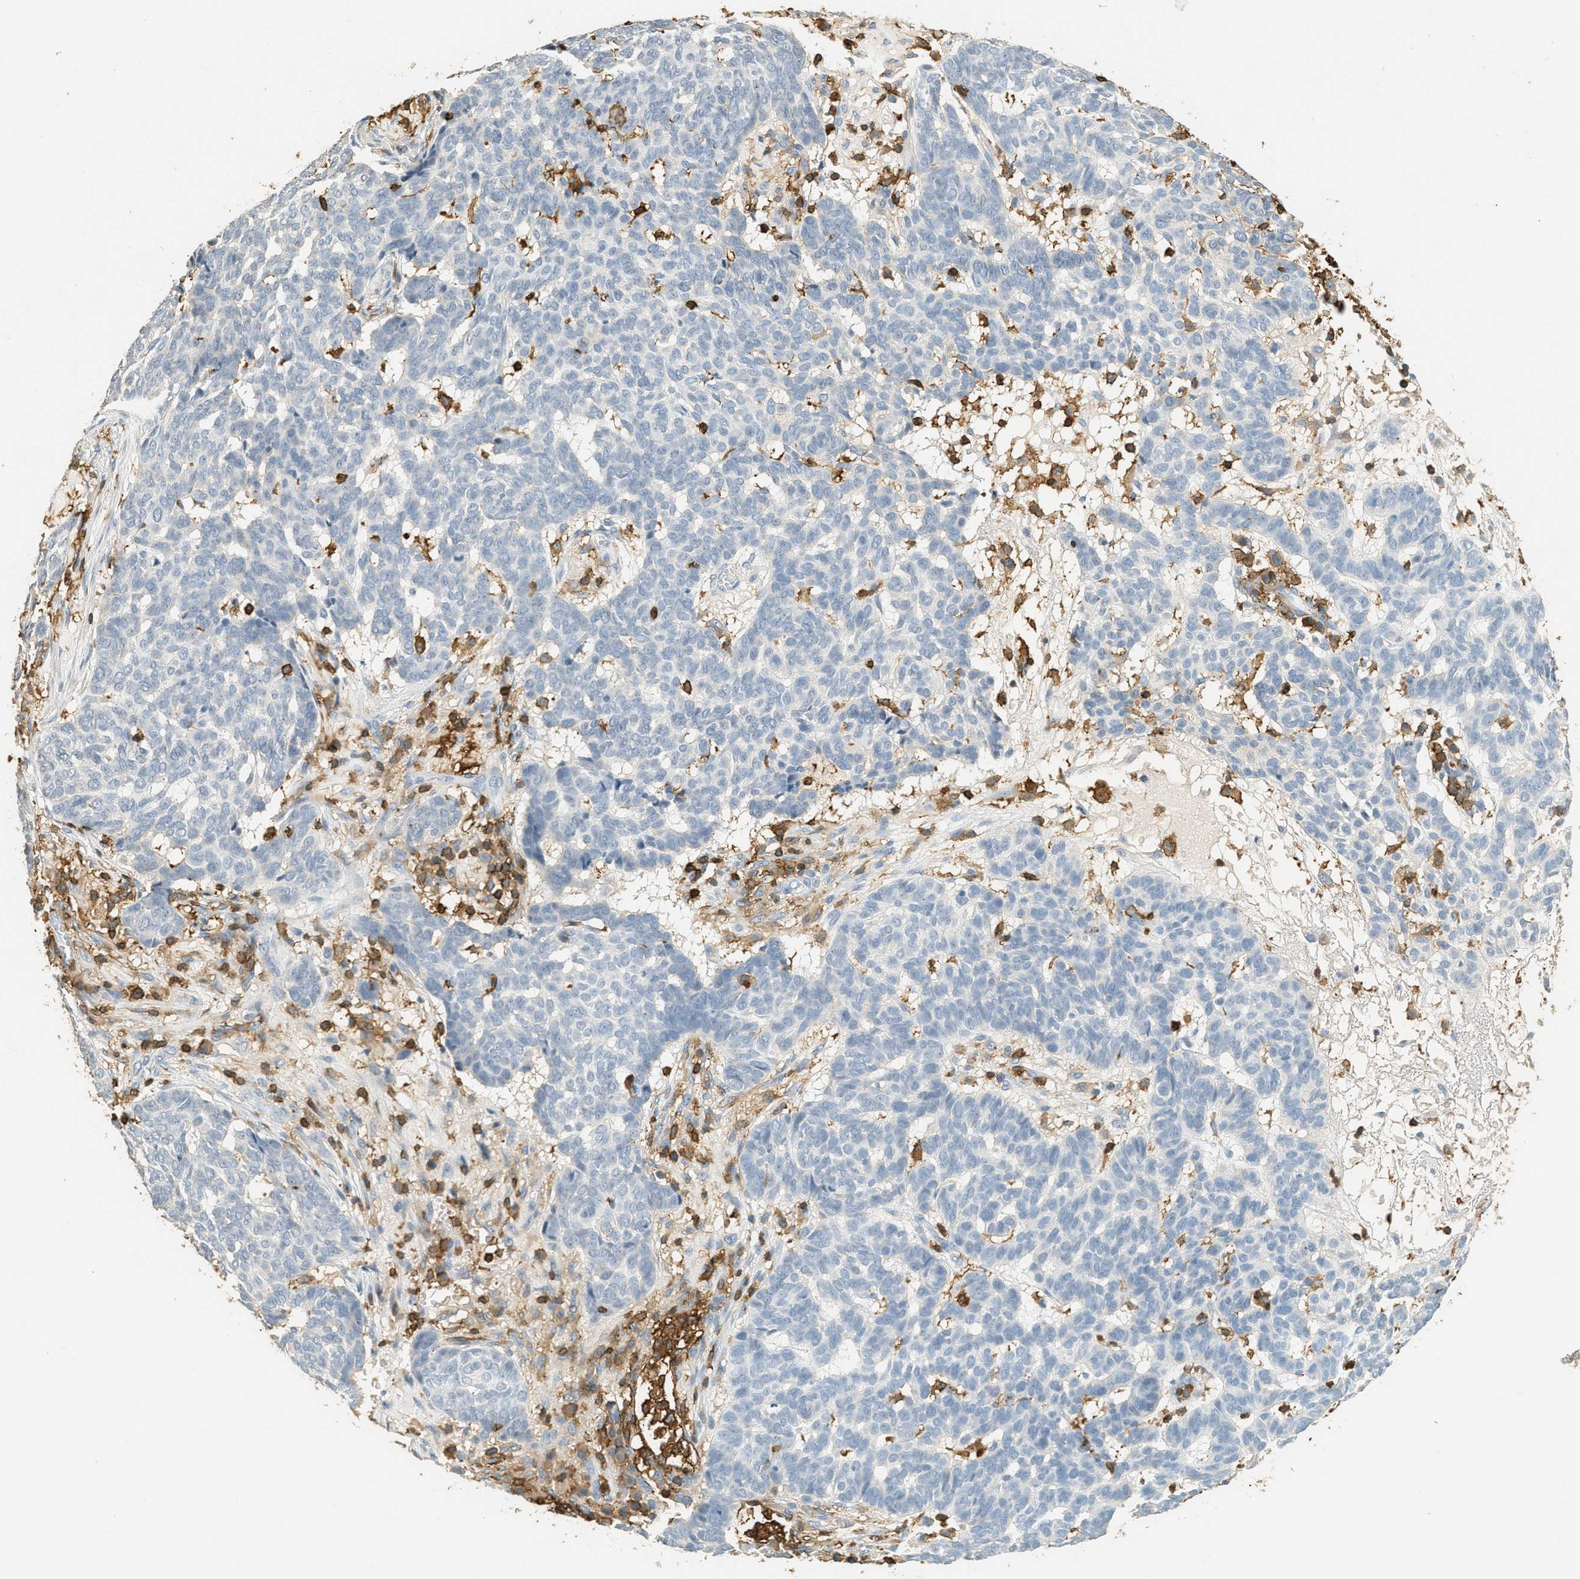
{"staining": {"intensity": "negative", "quantity": "none", "location": "none"}, "tissue": "skin cancer", "cell_type": "Tumor cells", "image_type": "cancer", "snomed": [{"axis": "morphology", "description": "Basal cell carcinoma"}, {"axis": "topography", "description": "Skin"}], "caption": "An image of basal cell carcinoma (skin) stained for a protein exhibits no brown staining in tumor cells. (DAB immunohistochemistry (IHC) with hematoxylin counter stain).", "gene": "LSP1", "patient": {"sex": "male", "age": 85}}